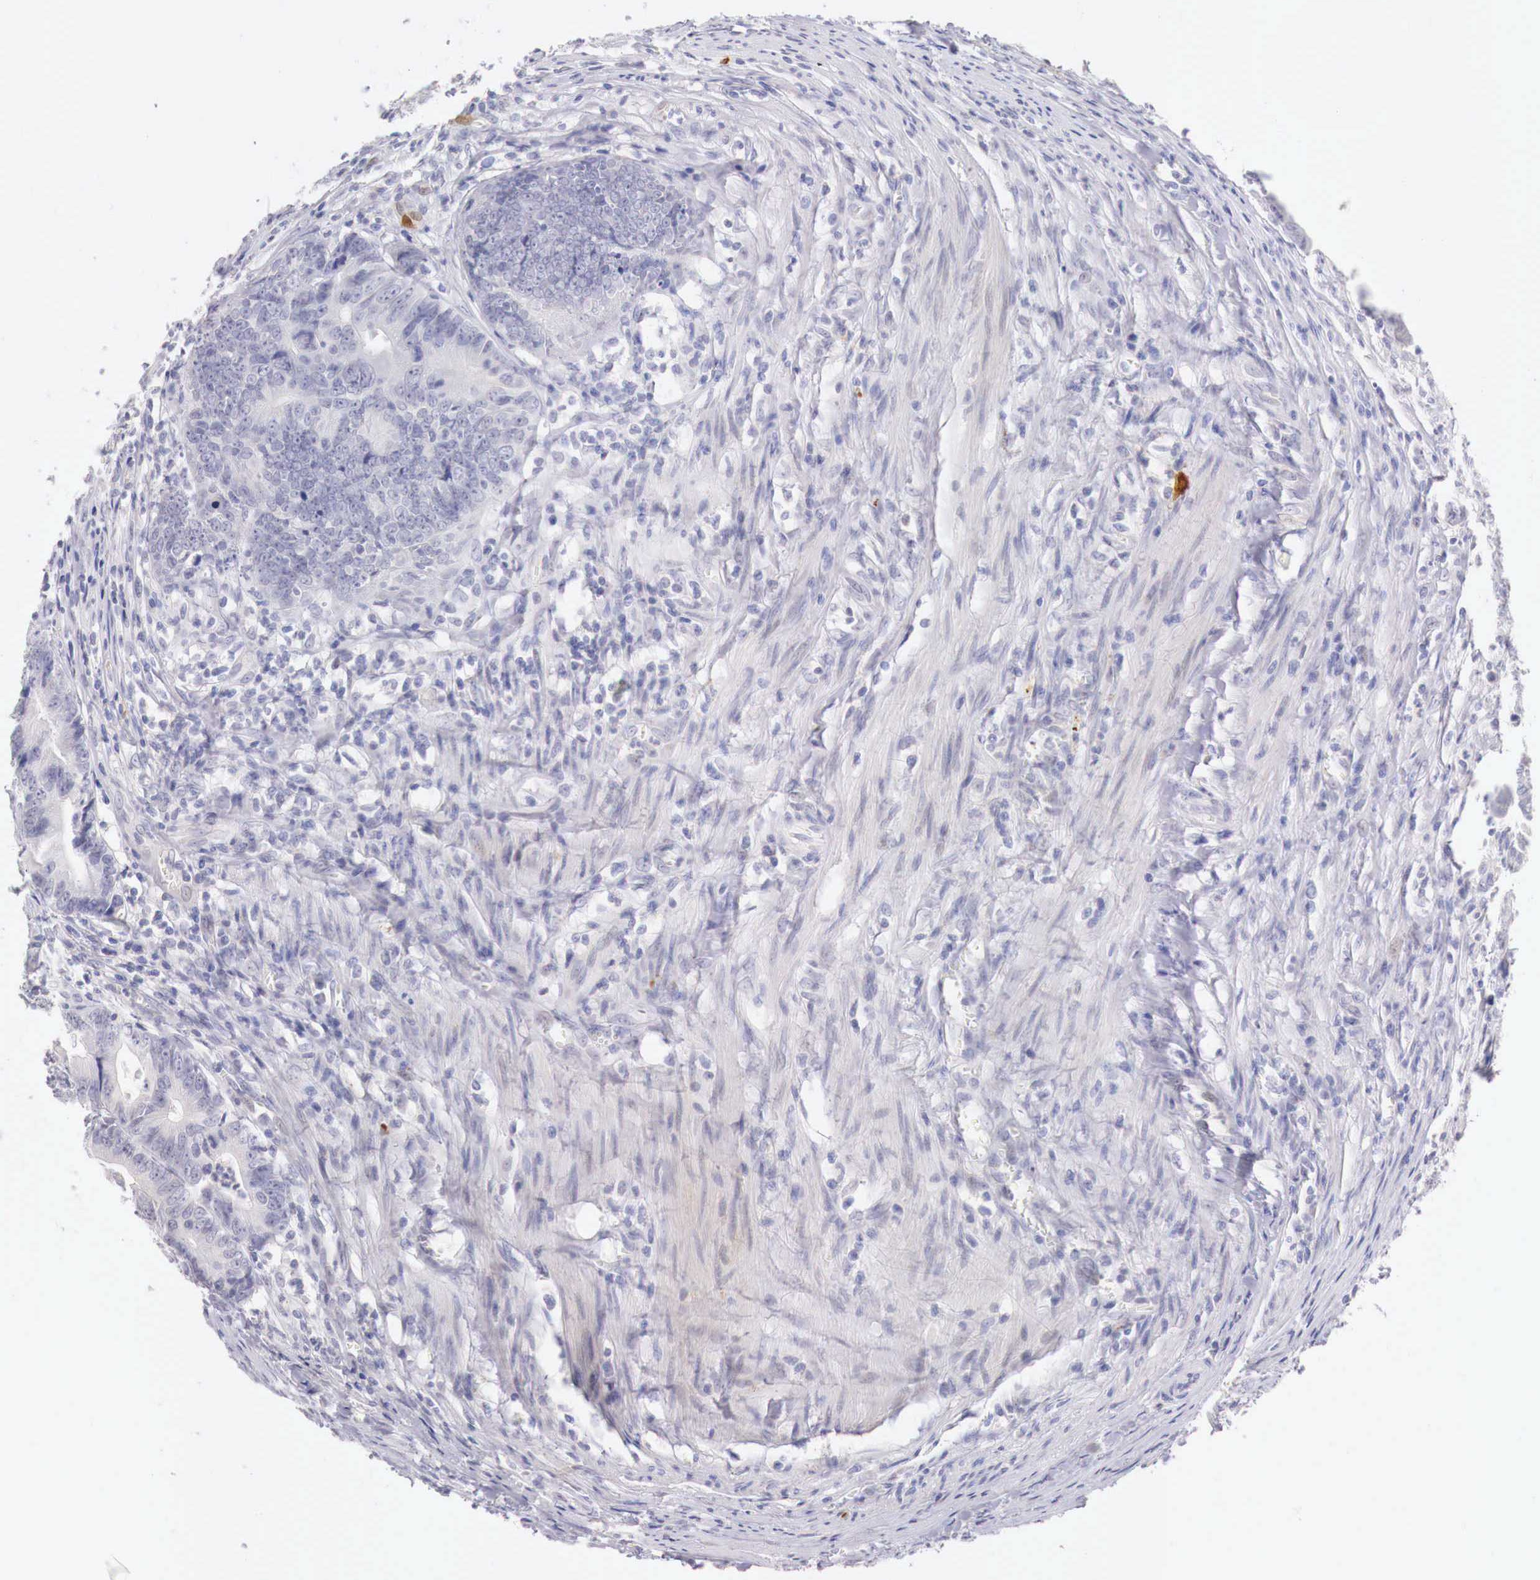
{"staining": {"intensity": "weak", "quantity": "<25%", "location": "cytoplasmic/membranous"}, "tissue": "colorectal cancer", "cell_type": "Tumor cells", "image_type": "cancer", "snomed": [{"axis": "morphology", "description": "Adenocarcinoma, NOS"}, {"axis": "topography", "description": "Colon"}], "caption": "Human colorectal cancer stained for a protein using immunohistochemistry displays no expression in tumor cells.", "gene": "ITIH6", "patient": {"sex": "female", "age": 78}}